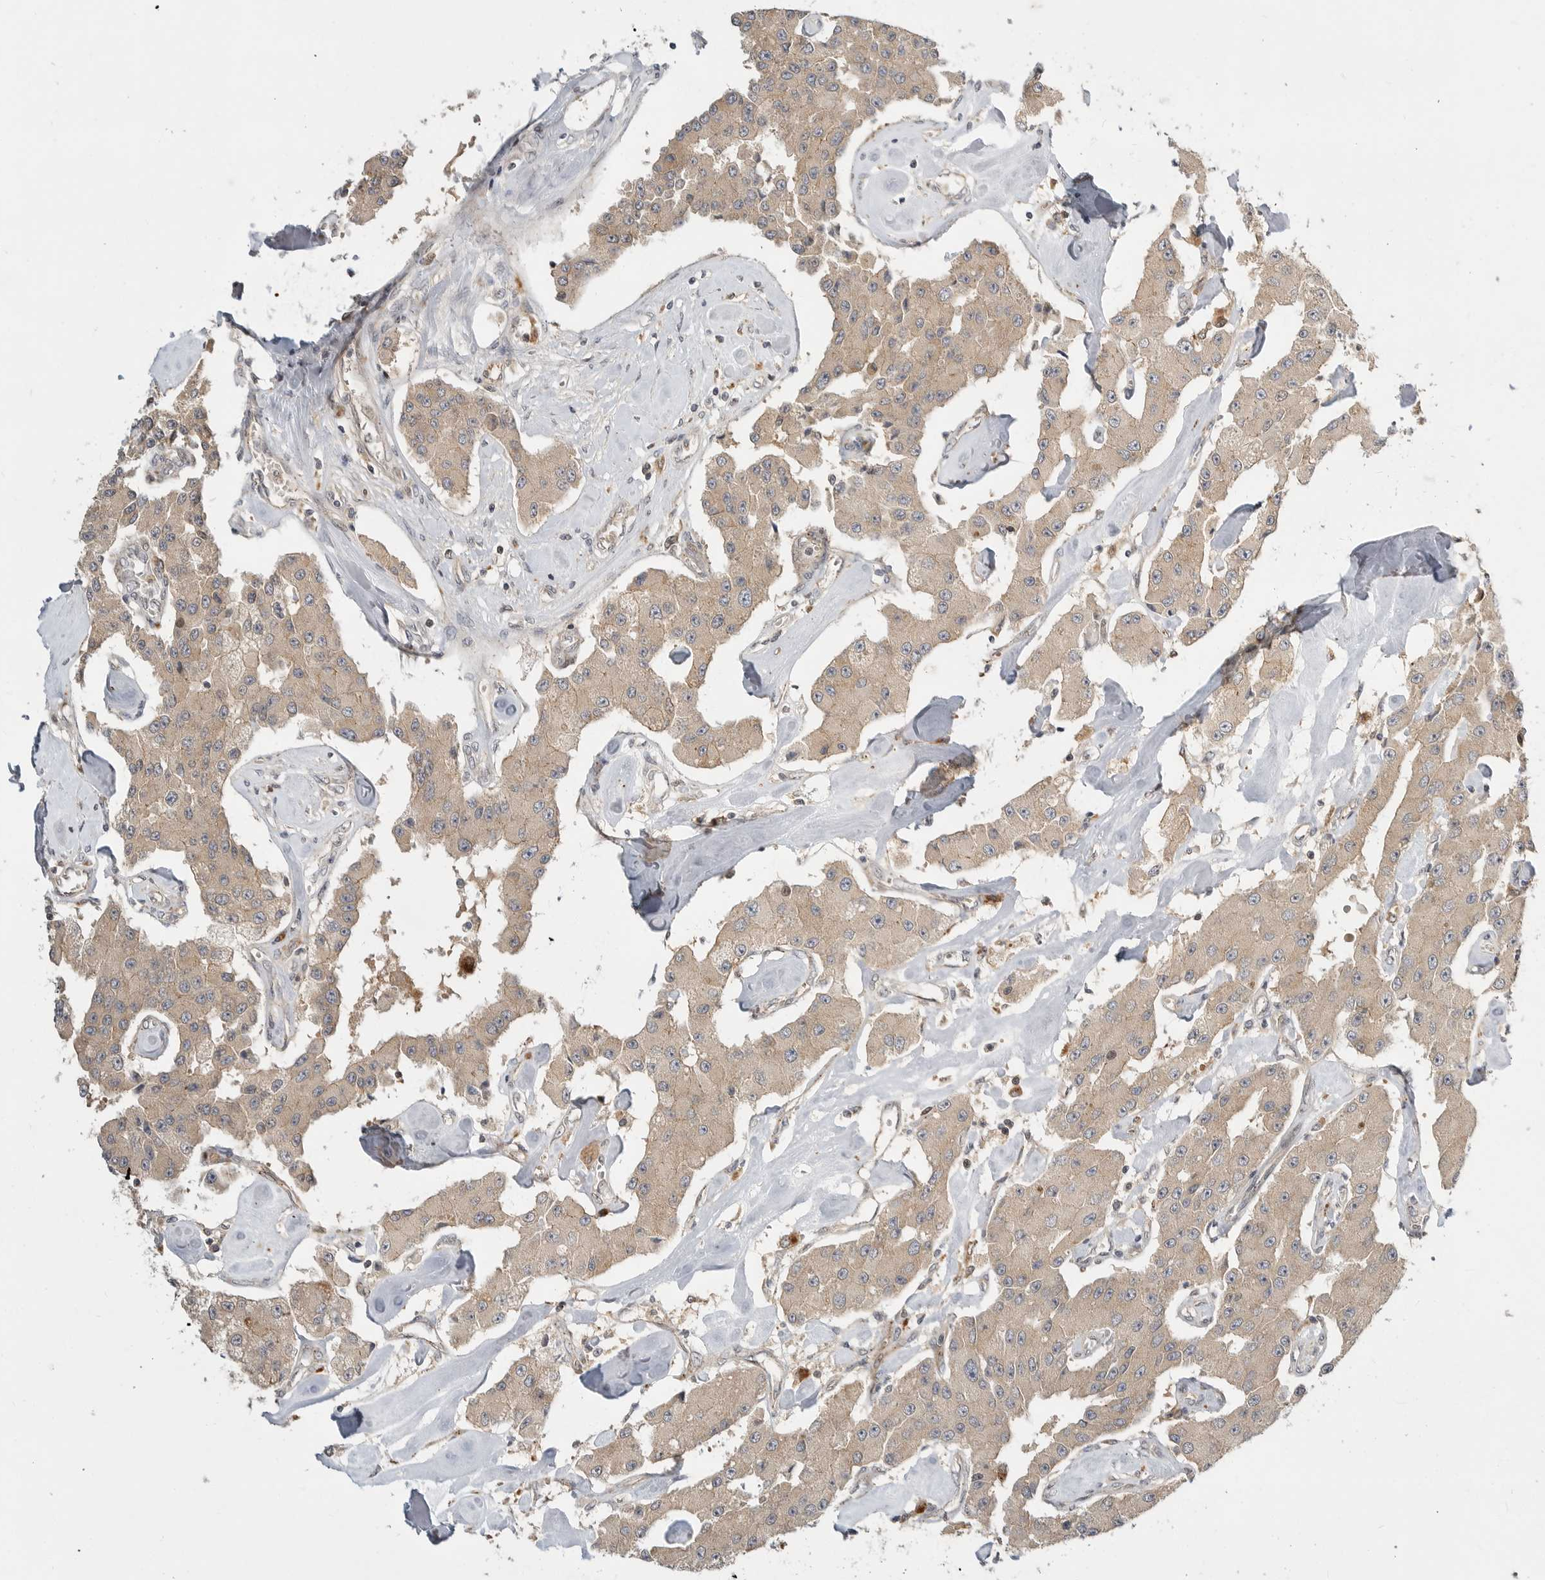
{"staining": {"intensity": "weak", "quantity": ">75%", "location": "cytoplasmic/membranous"}, "tissue": "carcinoid", "cell_type": "Tumor cells", "image_type": "cancer", "snomed": [{"axis": "morphology", "description": "Carcinoid, malignant, NOS"}, {"axis": "topography", "description": "Pancreas"}], "caption": "About >75% of tumor cells in carcinoid demonstrate weak cytoplasmic/membranous protein positivity as visualized by brown immunohistochemical staining.", "gene": "CSNK1G3", "patient": {"sex": "male", "age": 41}}